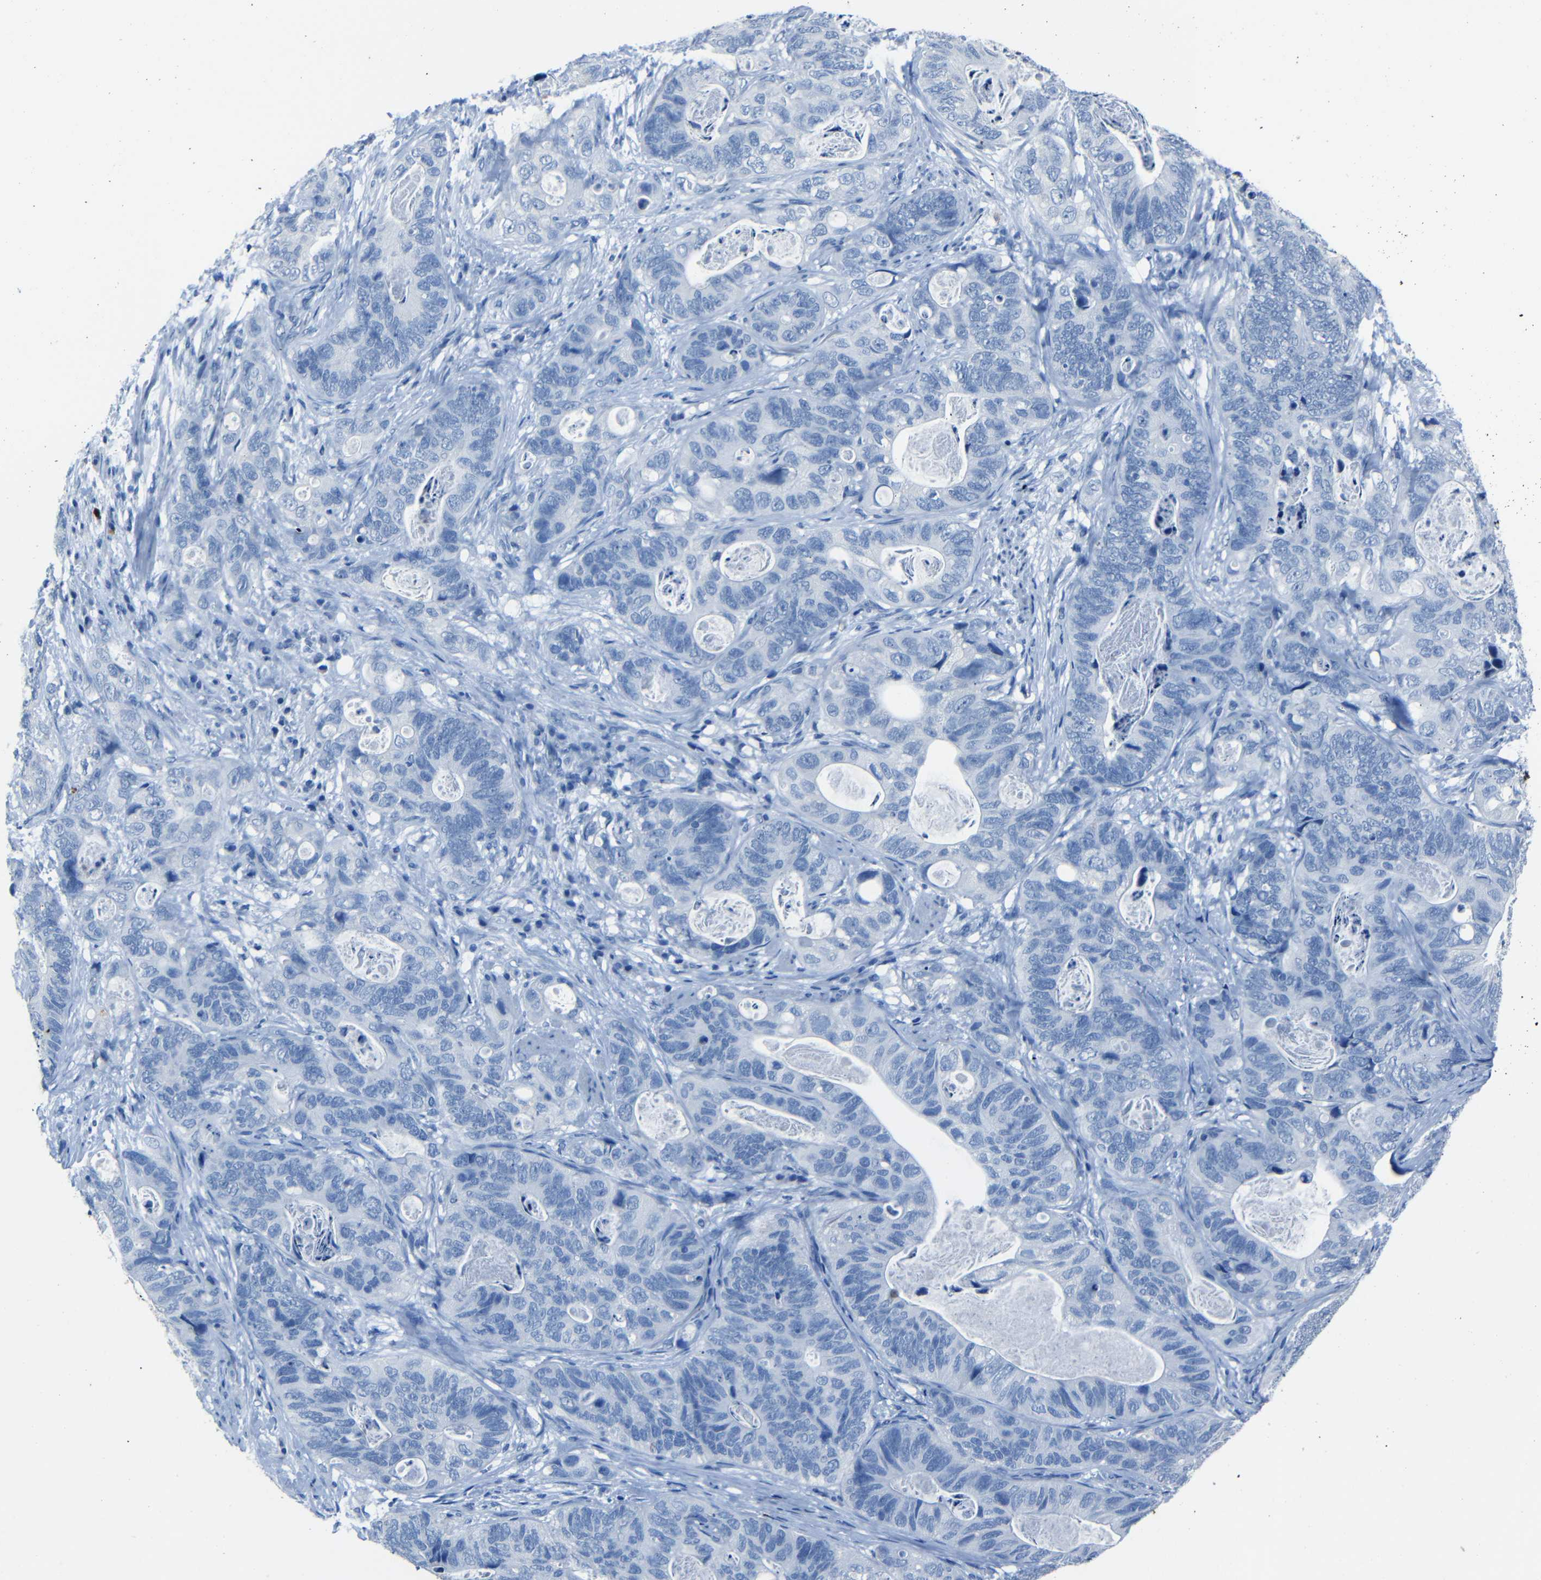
{"staining": {"intensity": "negative", "quantity": "none", "location": "none"}, "tissue": "stomach cancer", "cell_type": "Tumor cells", "image_type": "cancer", "snomed": [{"axis": "morphology", "description": "Adenocarcinoma, NOS"}, {"axis": "topography", "description": "Stomach"}], "caption": "This is an immunohistochemistry histopathology image of stomach adenocarcinoma. There is no positivity in tumor cells.", "gene": "CLDN11", "patient": {"sex": "female", "age": 89}}